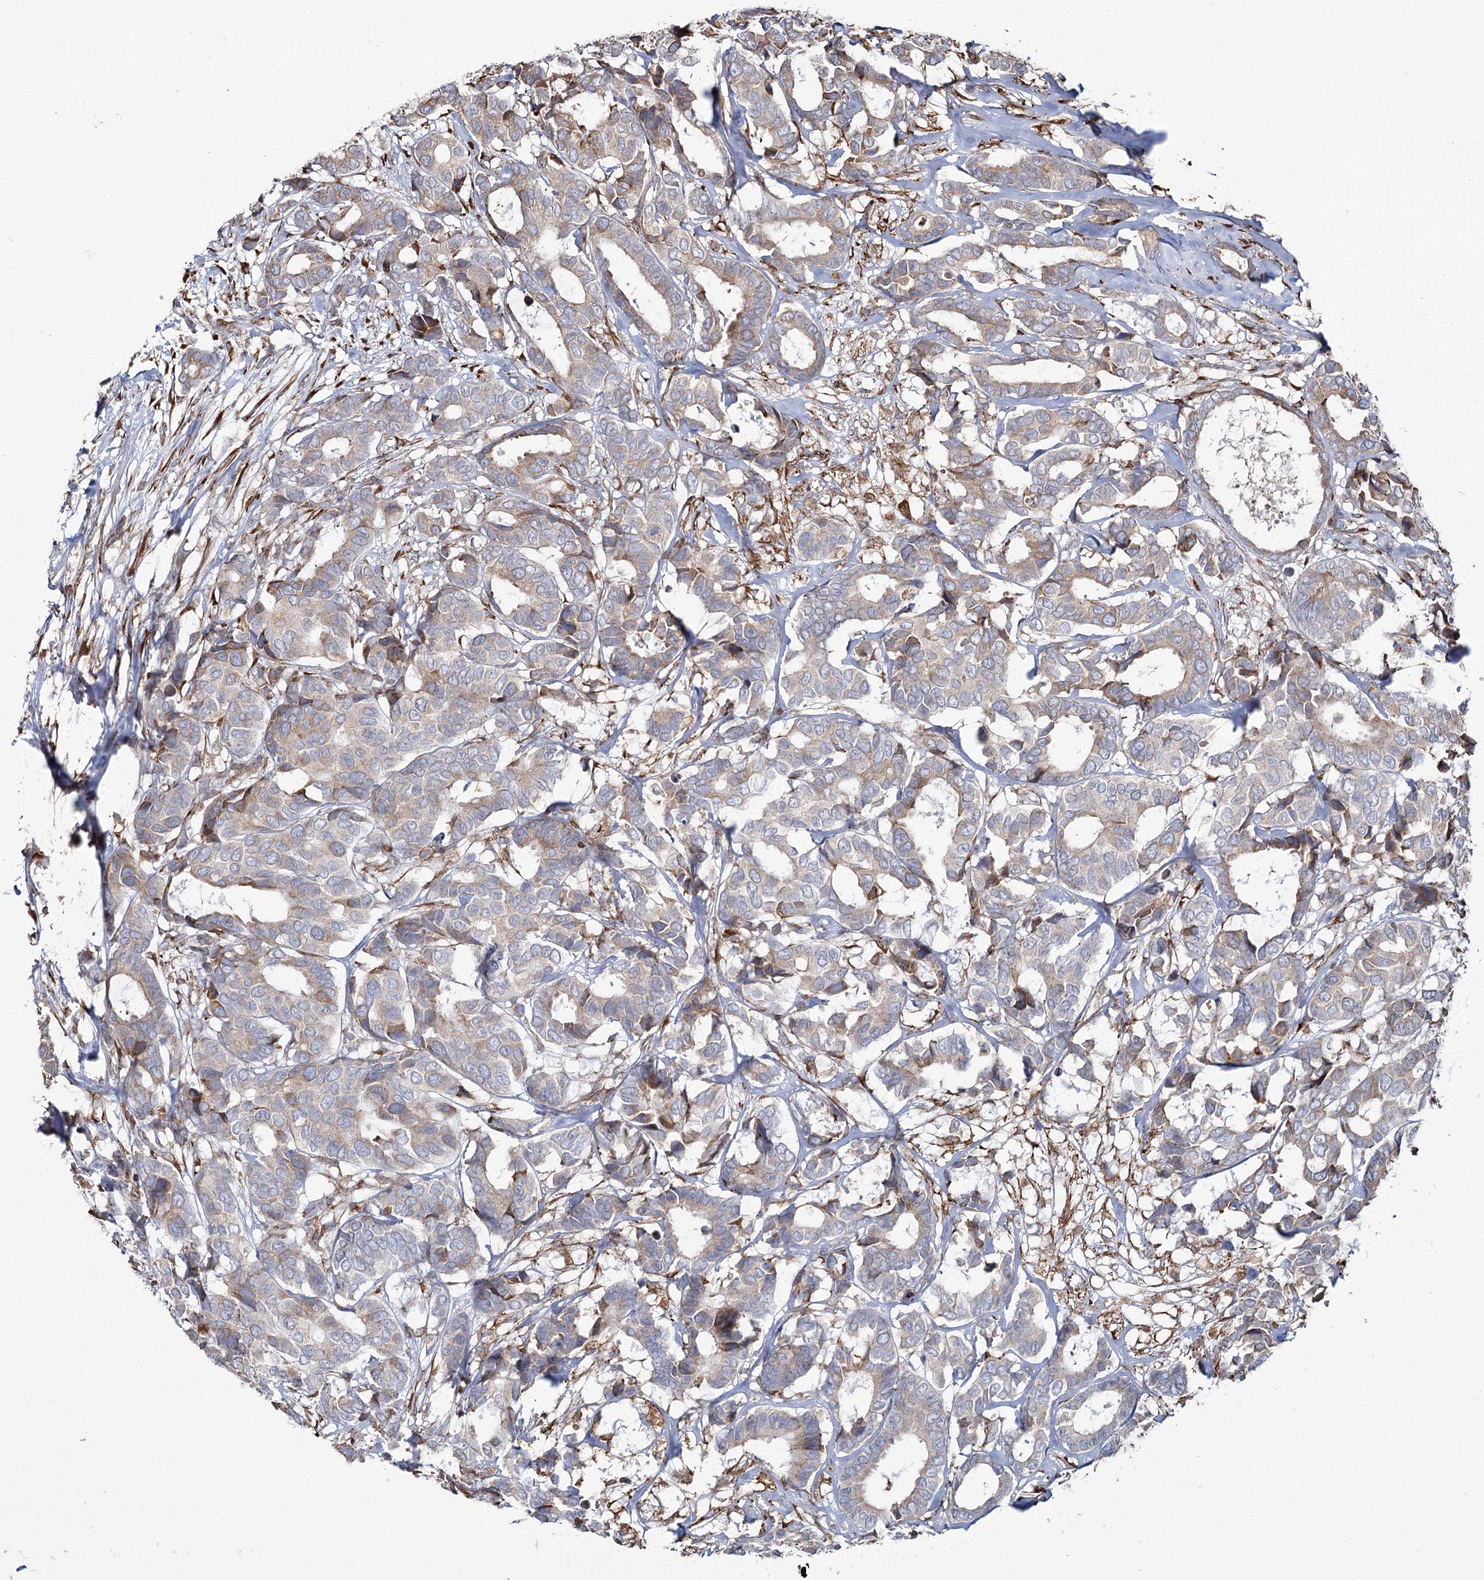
{"staining": {"intensity": "weak", "quantity": ">75%", "location": "cytoplasmic/membranous"}, "tissue": "breast cancer", "cell_type": "Tumor cells", "image_type": "cancer", "snomed": [{"axis": "morphology", "description": "Duct carcinoma"}, {"axis": "topography", "description": "Breast"}], "caption": "Immunohistochemical staining of human breast cancer (infiltrating ductal carcinoma) demonstrates low levels of weak cytoplasmic/membranous expression in about >75% of tumor cells.", "gene": "ZCCHC9", "patient": {"sex": "female", "age": 87}}